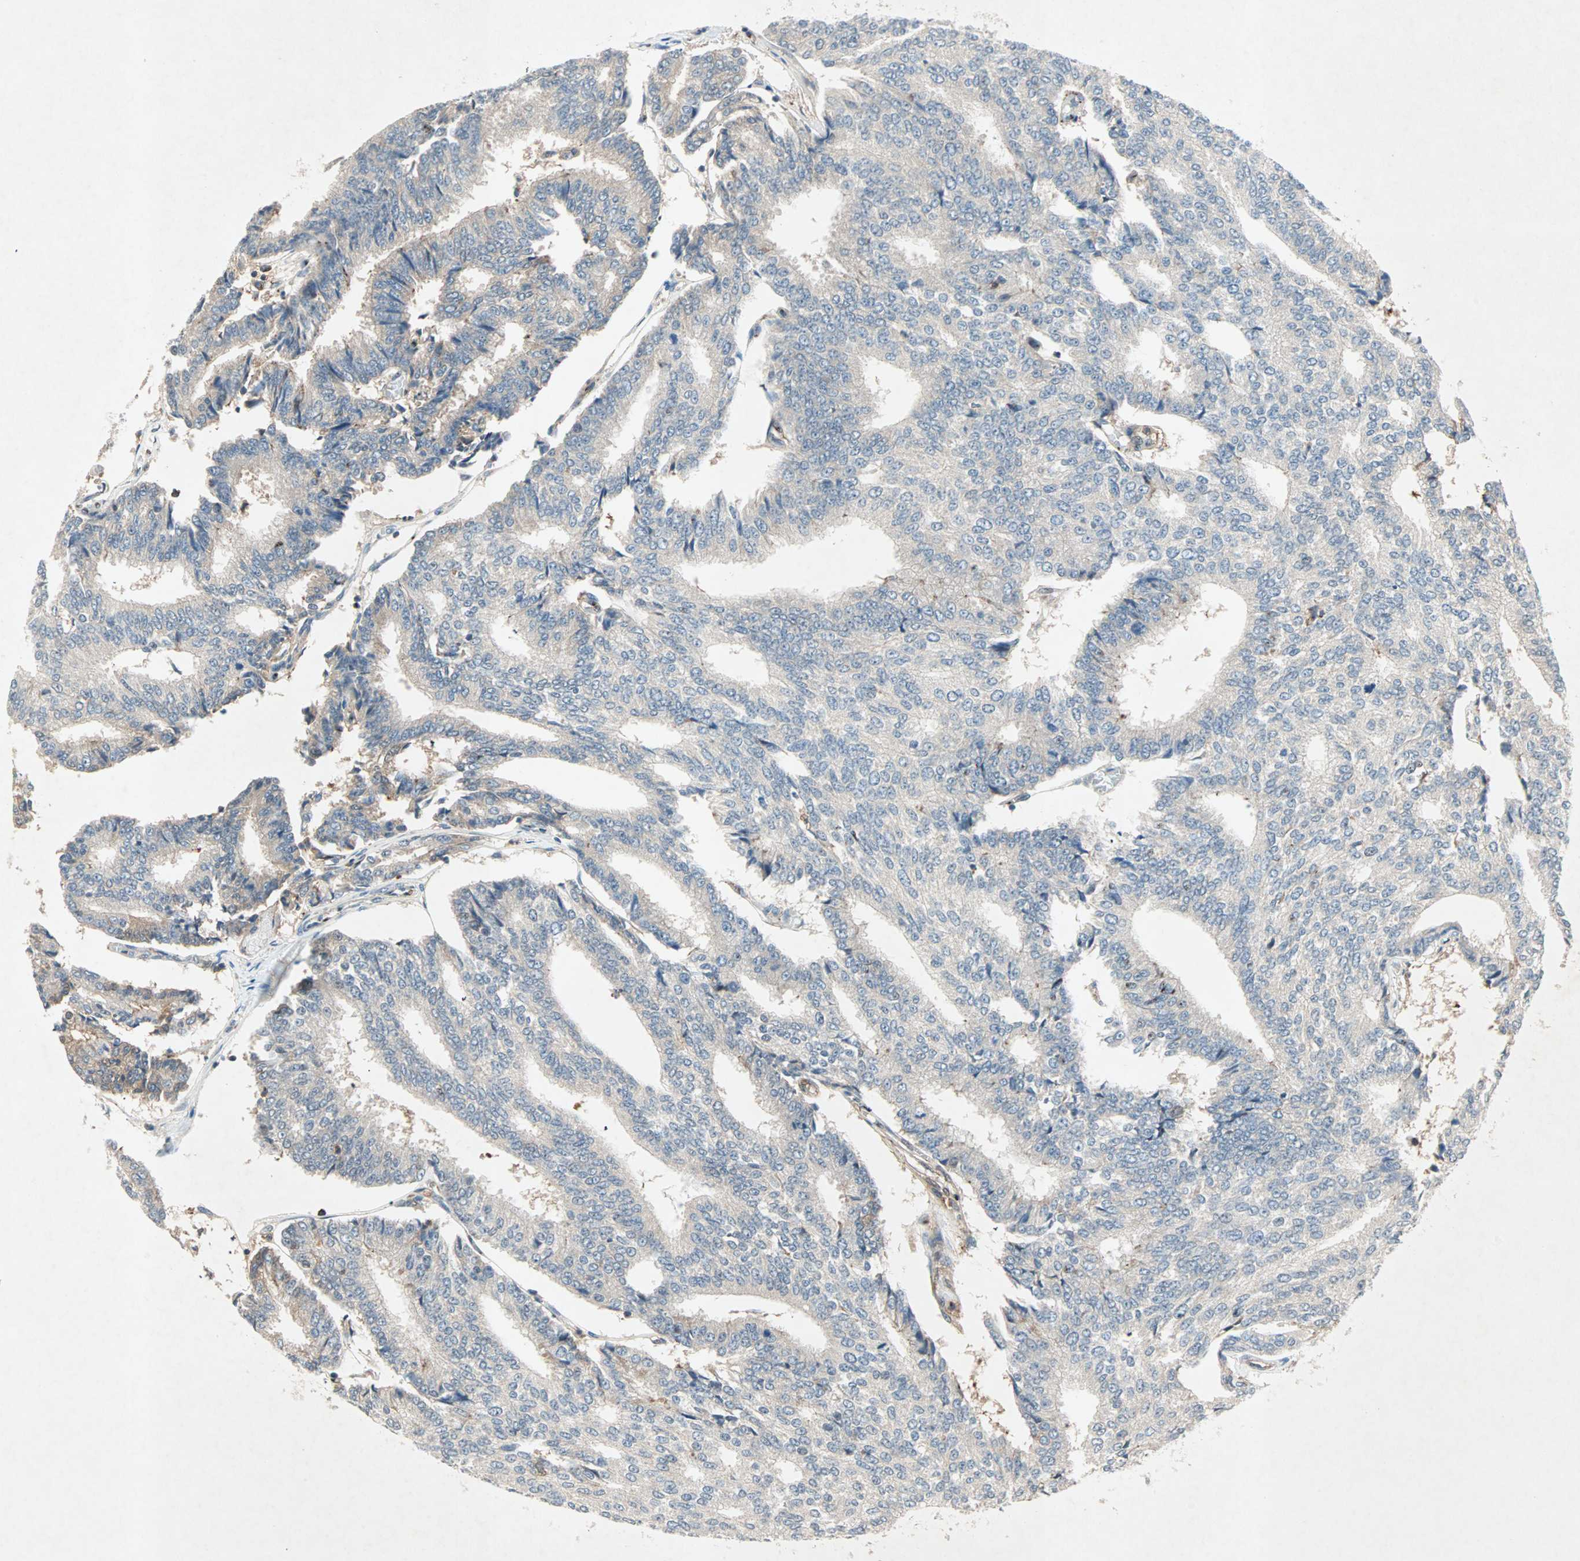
{"staining": {"intensity": "weak", "quantity": ">75%", "location": "cytoplasmic/membranous"}, "tissue": "prostate cancer", "cell_type": "Tumor cells", "image_type": "cancer", "snomed": [{"axis": "morphology", "description": "Adenocarcinoma, High grade"}, {"axis": "topography", "description": "Prostate"}], "caption": "Prostate adenocarcinoma (high-grade) stained with immunohistochemistry shows weak cytoplasmic/membranous positivity in approximately >75% of tumor cells.", "gene": "TEC", "patient": {"sex": "male", "age": 55}}